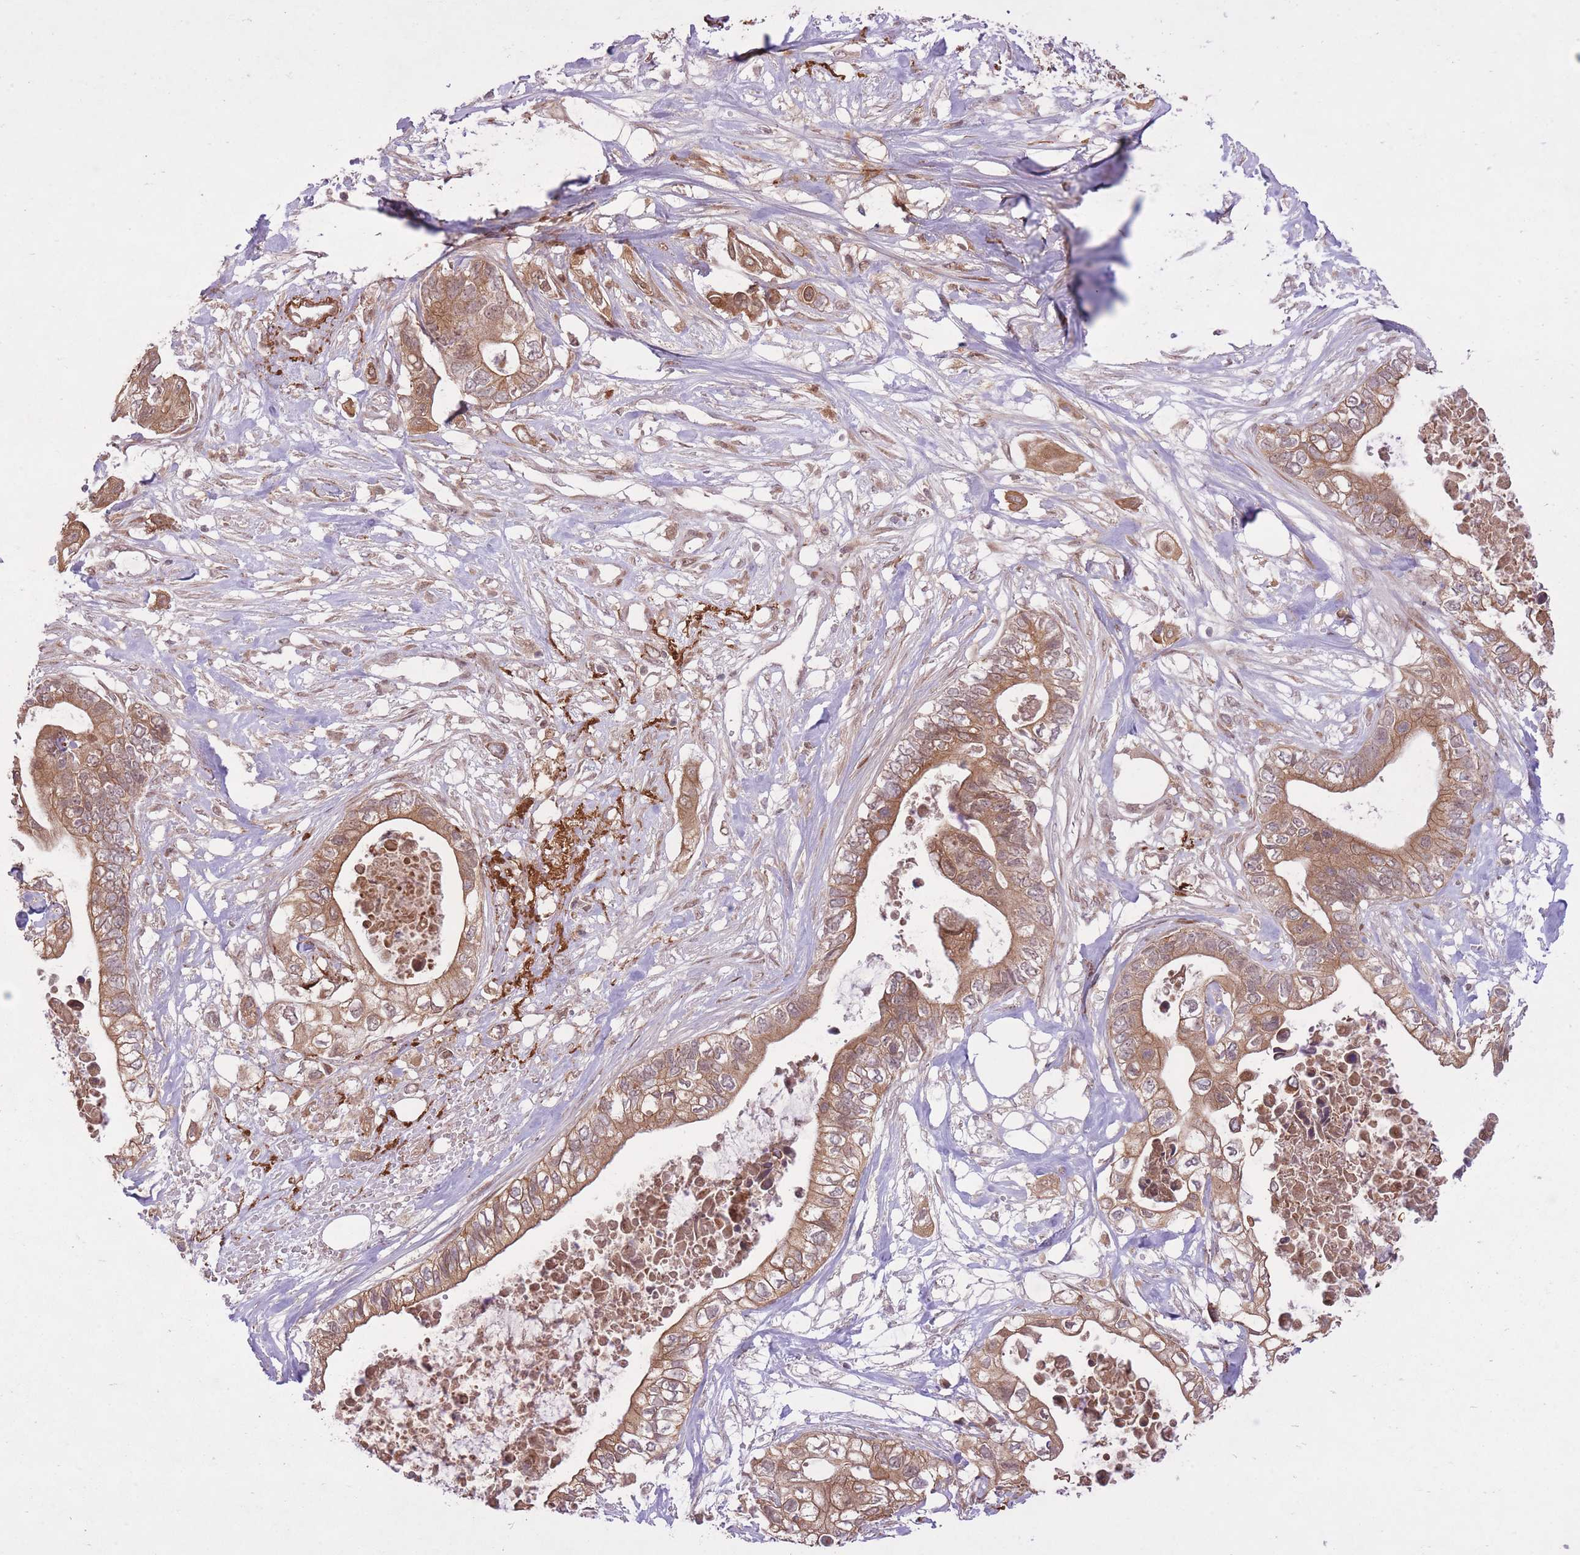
{"staining": {"intensity": "moderate", "quantity": ">75%", "location": "cytoplasmic/membranous"}, "tissue": "pancreatic cancer", "cell_type": "Tumor cells", "image_type": "cancer", "snomed": [{"axis": "morphology", "description": "Adenocarcinoma, NOS"}, {"axis": "topography", "description": "Pancreas"}], "caption": "The image demonstrates immunohistochemical staining of adenocarcinoma (pancreatic). There is moderate cytoplasmic/membranous expression is appreciated in approximately >75% of tumor cells.", "gene": "ZNF391", "patient": {"sex": "female", "age": 63}}